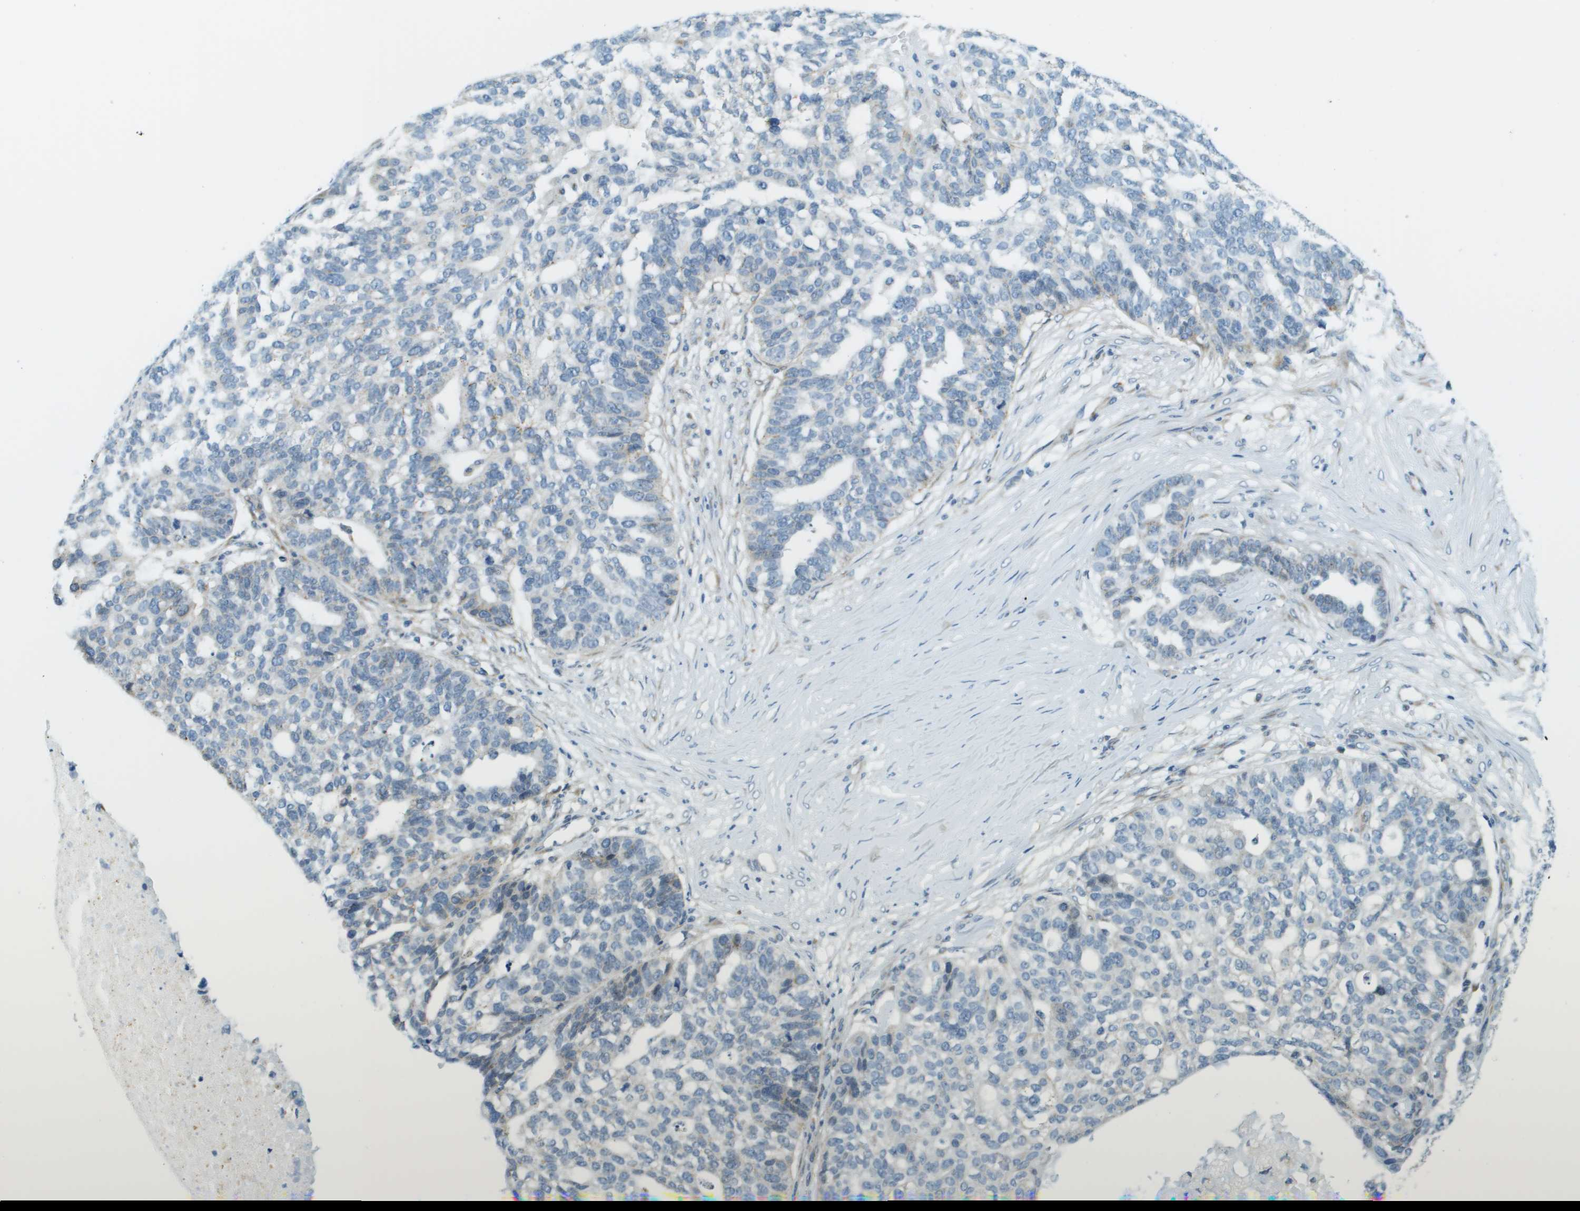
{"staining": {"intensity": "weak", "quantity": "<25%", "location": "cytoplasmic/membranous"}, "tissue": "ovarian cancer", "cell_type": "Tumor cells", "image_type": "cancer", "snomed": [{"axis": "morphology", "description": "Cystadenocarcinoma, serous, NOS"}, {"axis": "topography", "description": "Ovary"}], "caption": "High power microscopy histopathology image of an immunohistochemistry (IHC) histopathology image of ovarian cancer (serous cystadenocarcinoma), revealing no significant positivity in tumor cells.", "gene": "ACBD3", "patient": {"sex": "female", "age": 59}}